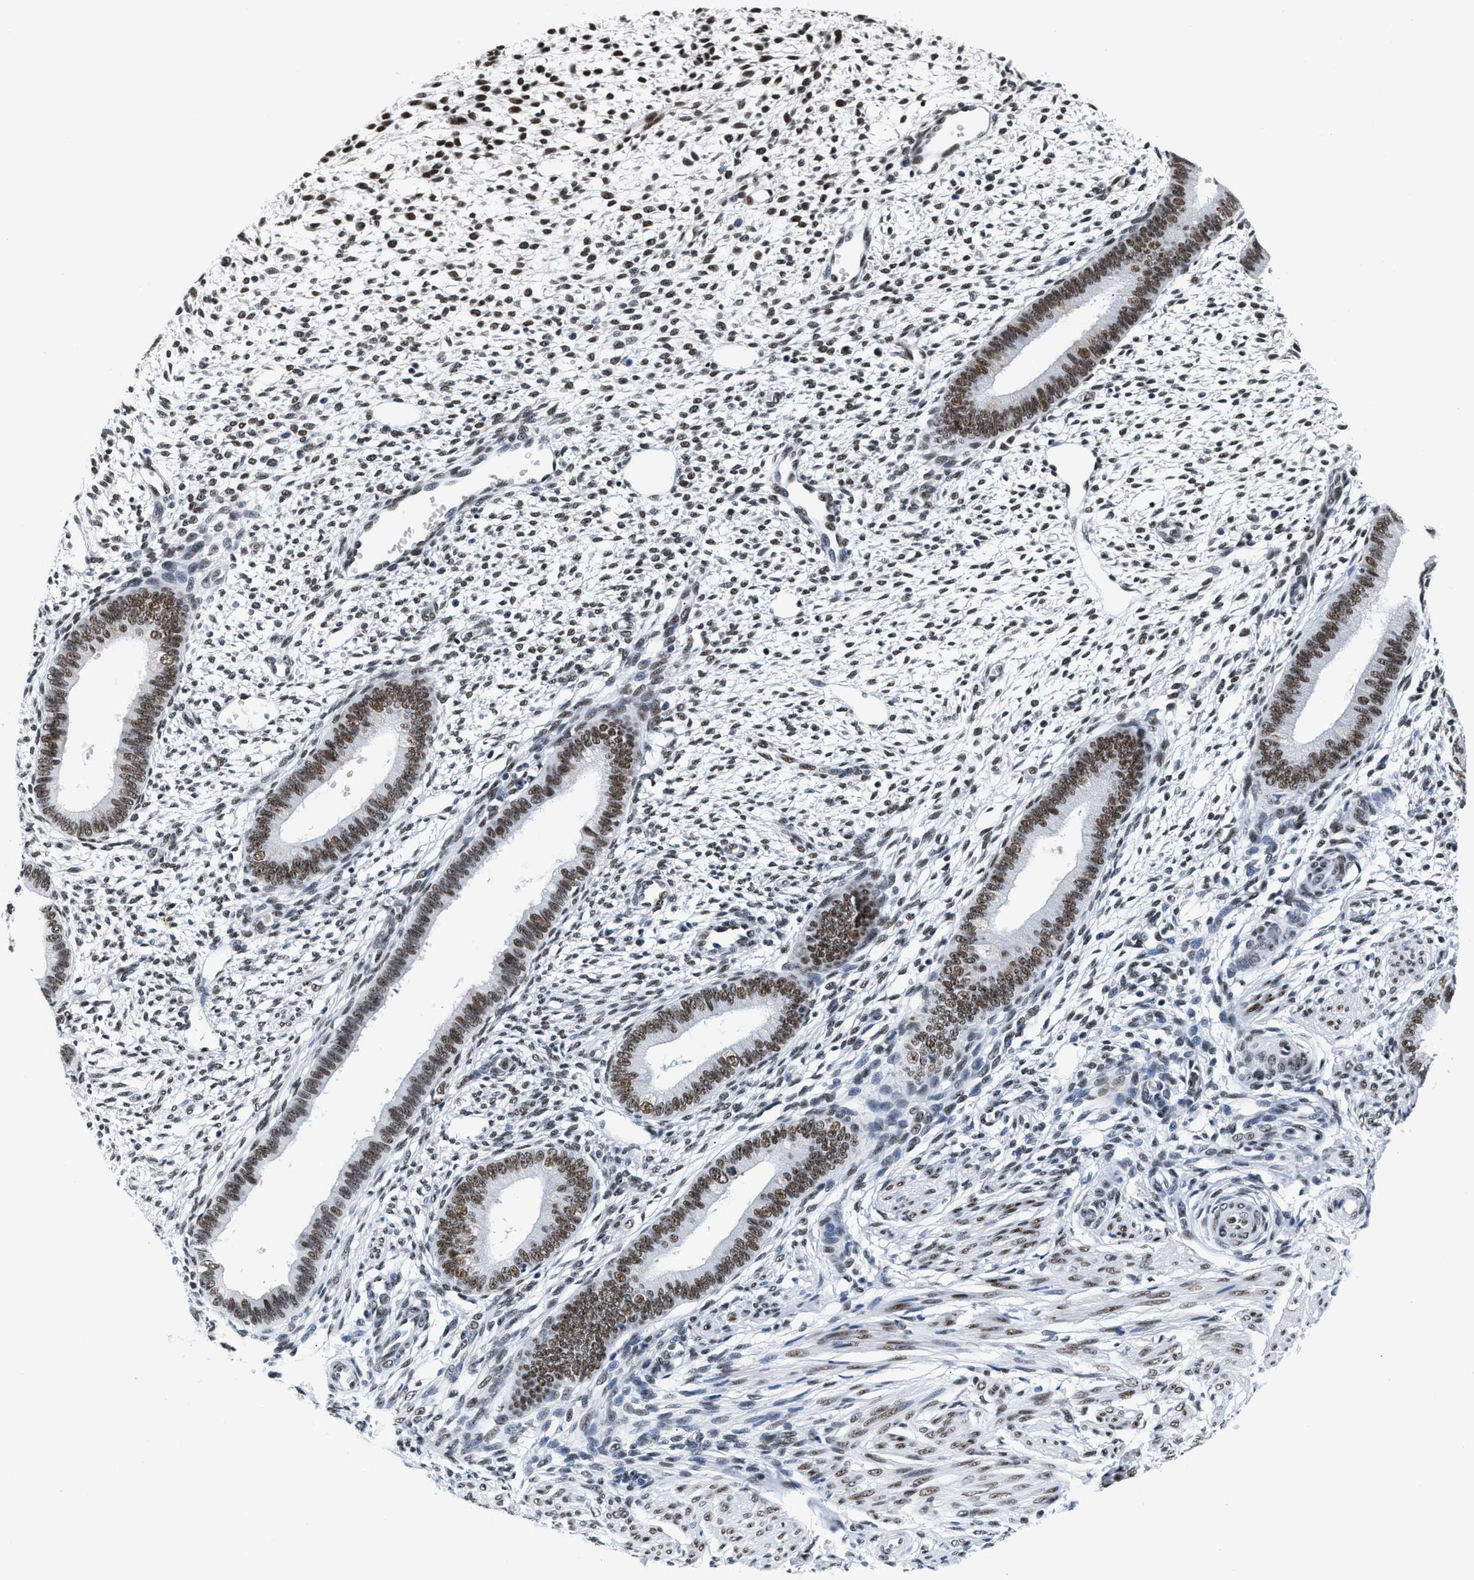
{"staining": {"intensity": "moderate", "quantity": ">75%", "location": "nuclear"}, "tissue": "endometrium", "cell_type": "Cells in endometrial stroma", "image_type": "normal", "snomed": [{"axis": "morphology", "description": "Normal tissue, NOS"}, {"axis": "topography", "description": "Endometrium"}], "caption": "Cells in endometrial stroma demonstrate moderate nuclear expression in about >75% of cells in unremarkable endometrium. (Brightfield microscopy of DAB IHC at high magnification).", "gene": "RAD50", "patient": {"sex": "female", "age": 46}}